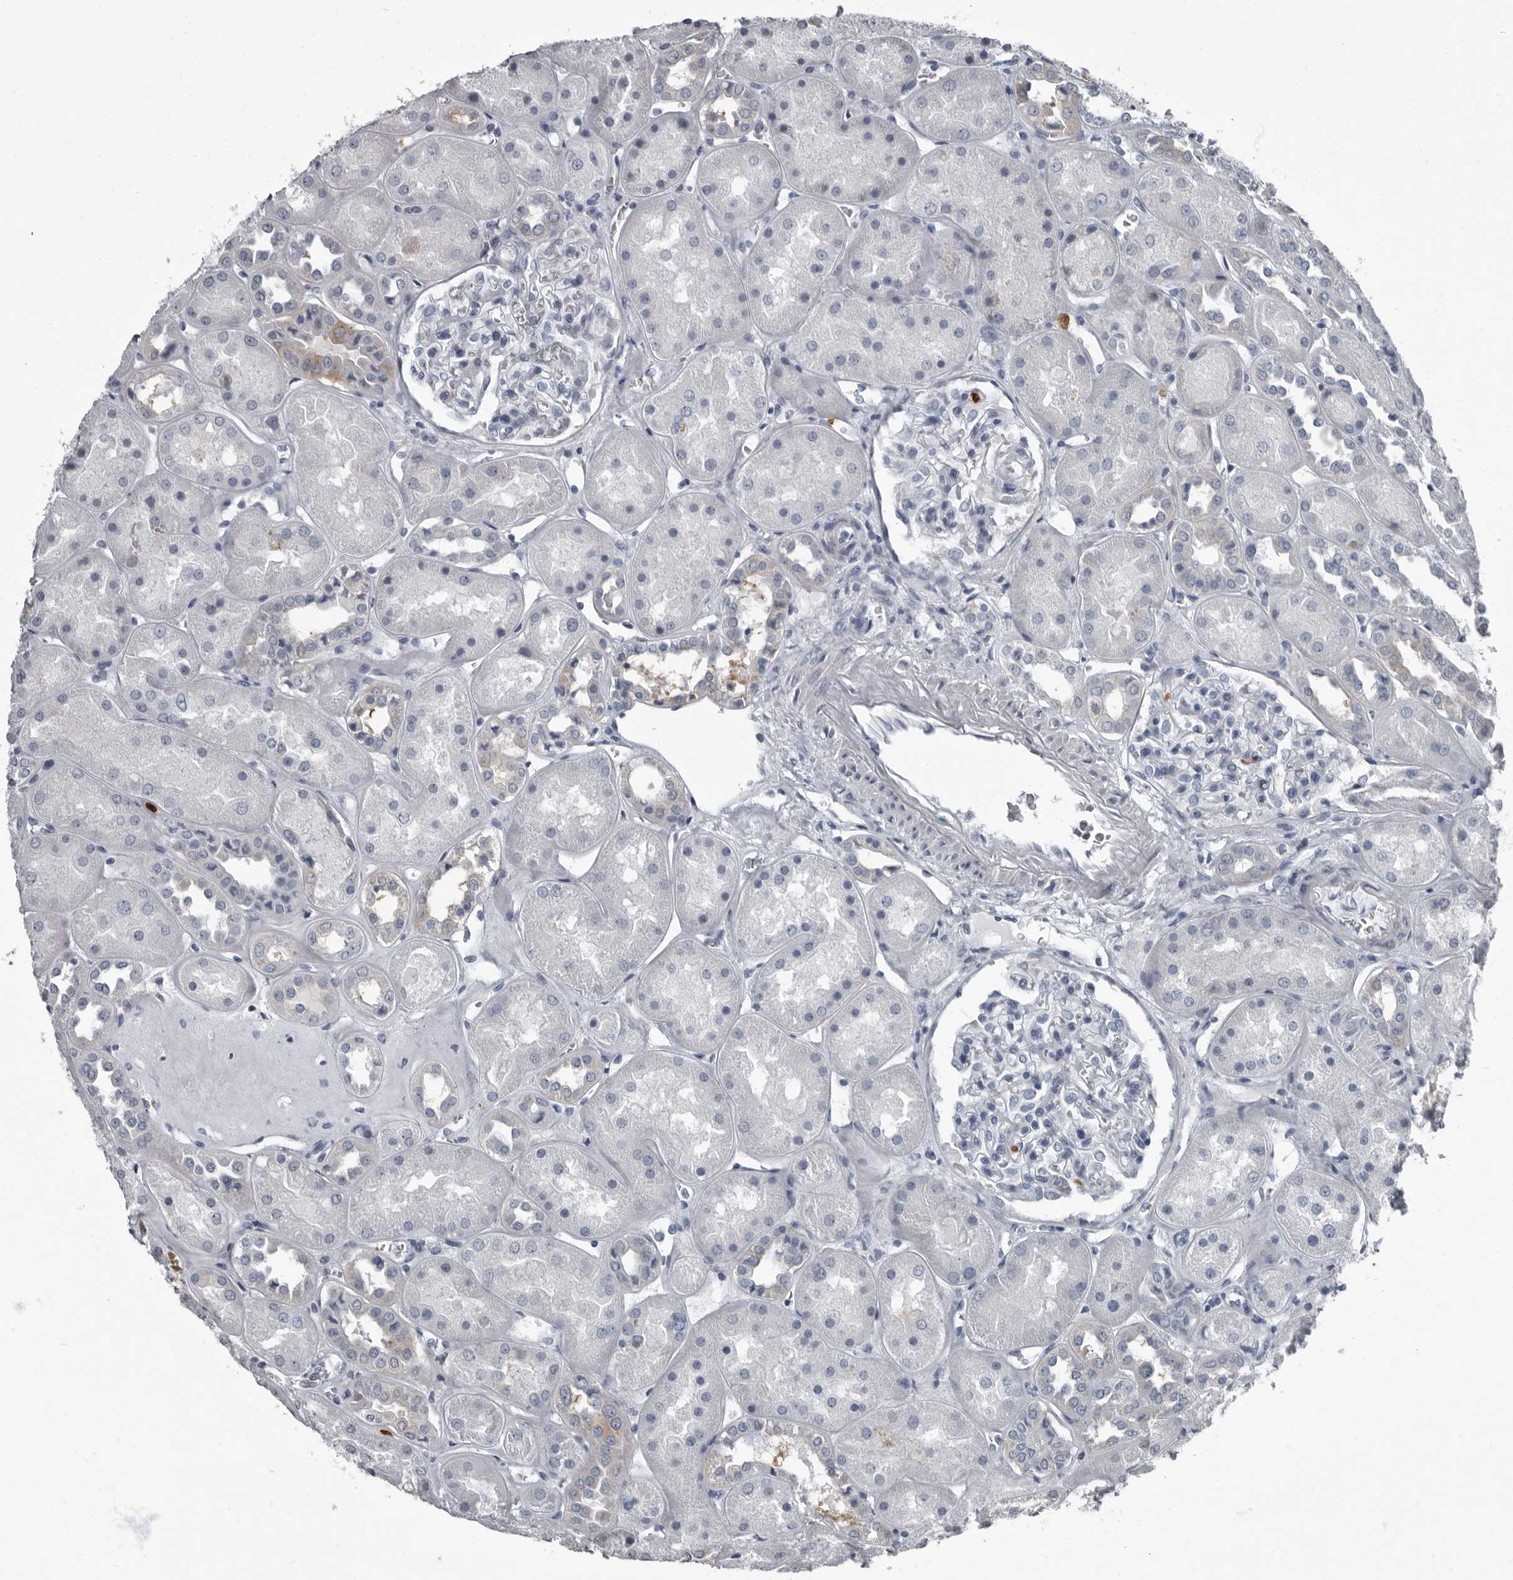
{"staining": {"intensity": "negative", "quantity": "none", "location": "none"}, "tissue": "kidney", "cell_type": "Cells in glomeruli", "image_type": "normal", "snomed": [{"axis": "morphology", "description": "Normal tissue, NOS"}, {"axis": "topography", "description": "Kidney"}], "caption": "High power microscopy photomicrograph of an immunohistochemistry (IHC) image of unremarkable kidney, revealing no significant positivity in cells in glomeruli.", "gene": "TPD52L1", "patient": {"sex": "male", "age": 70}}